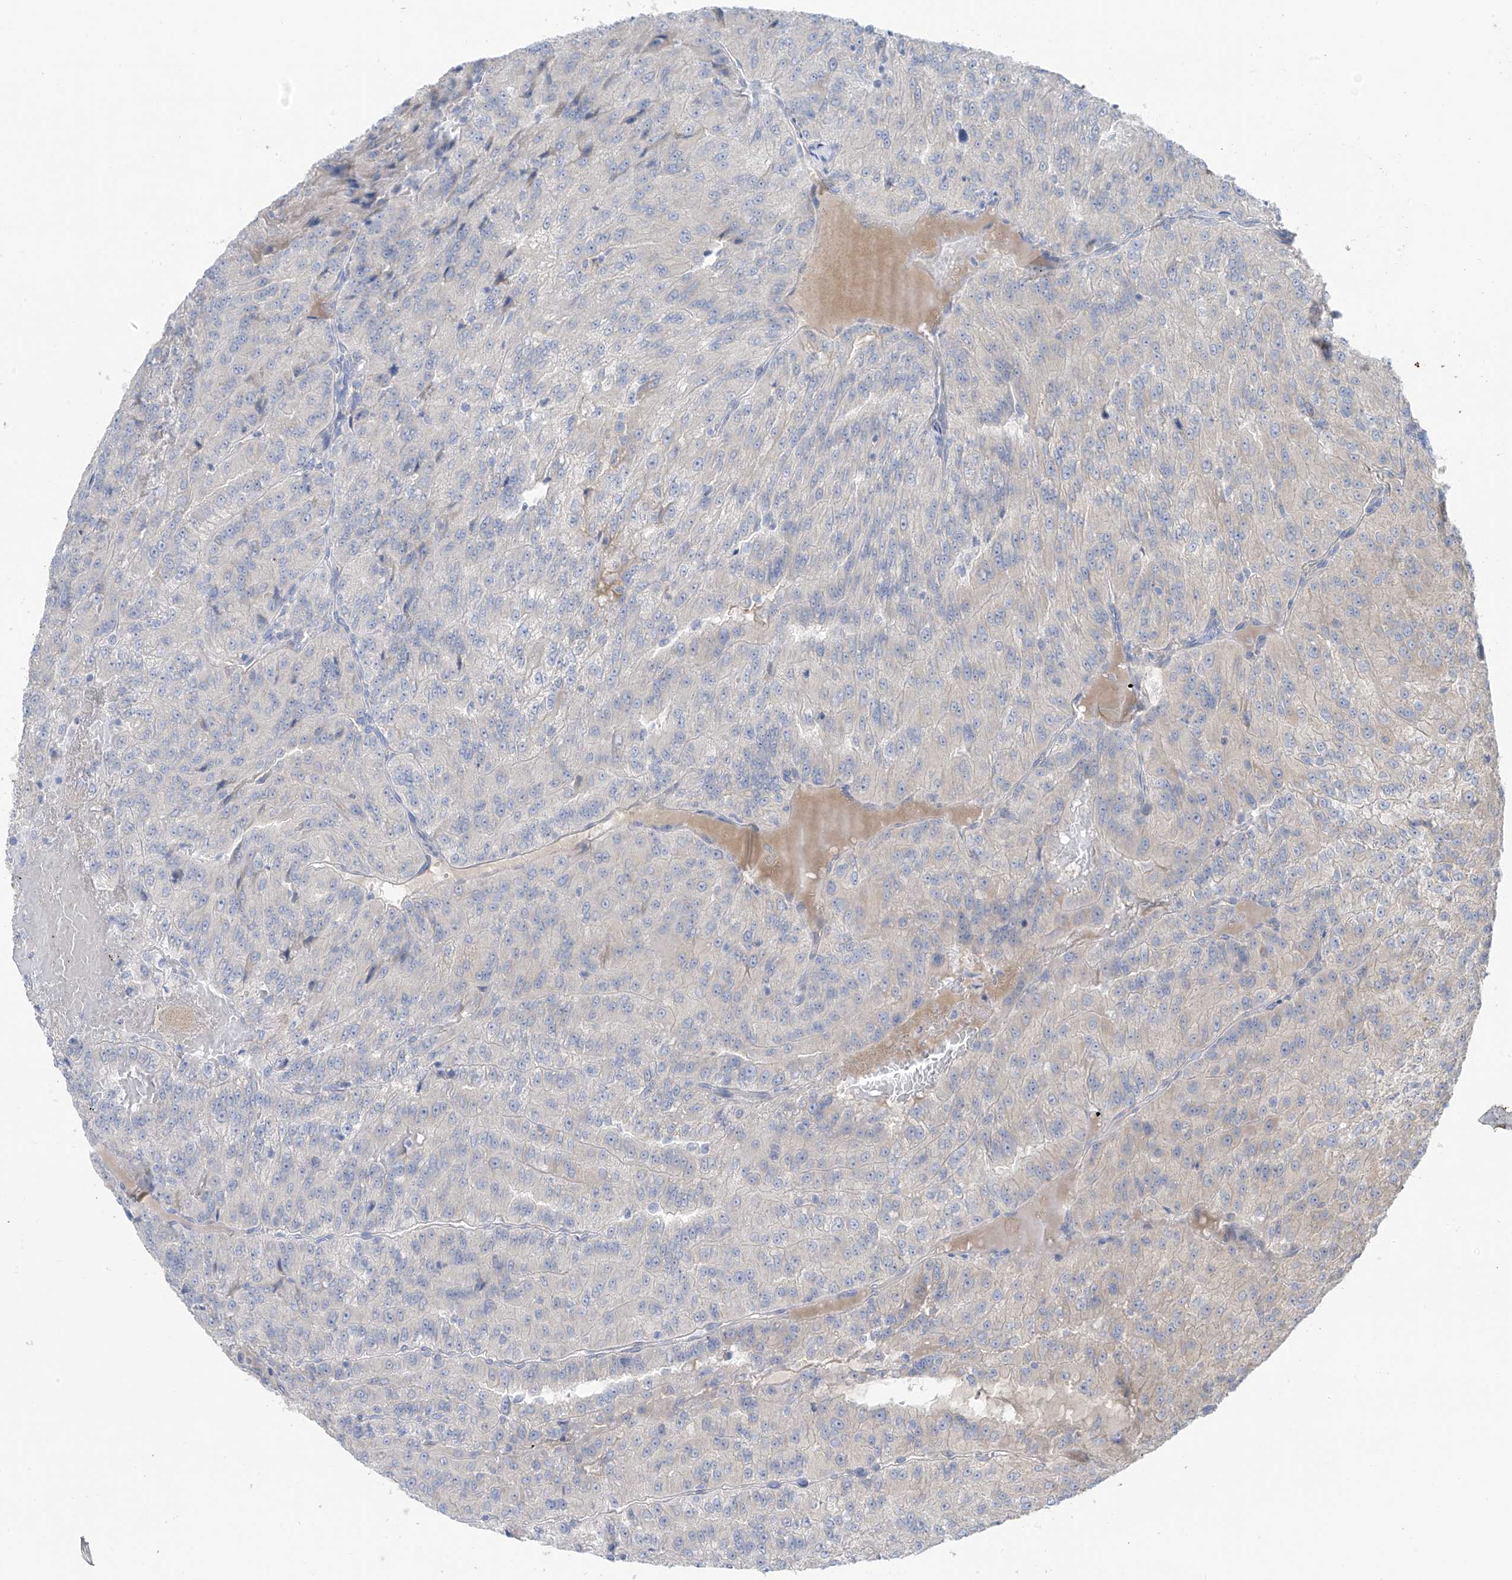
{"staining": {"intensity": "negative", "quantity": "none", "location": "none"}, "tissue": "renal cancer", "cell_type": "Tumor cells", "image_type": "cancer", "snomed": [{"axis": "morphology", "description": "Adenocarcinoma, NOS"}, {"axis": "topography", "description": "Kidney"}], "caption": "Immunohistochemistry (IHC) micrograph of renal cancer stained for a protein (brown), which reveals no positivity in tumor cells.", "gene": "NALCN", "patient": {"sex": "female", "age": 63}}